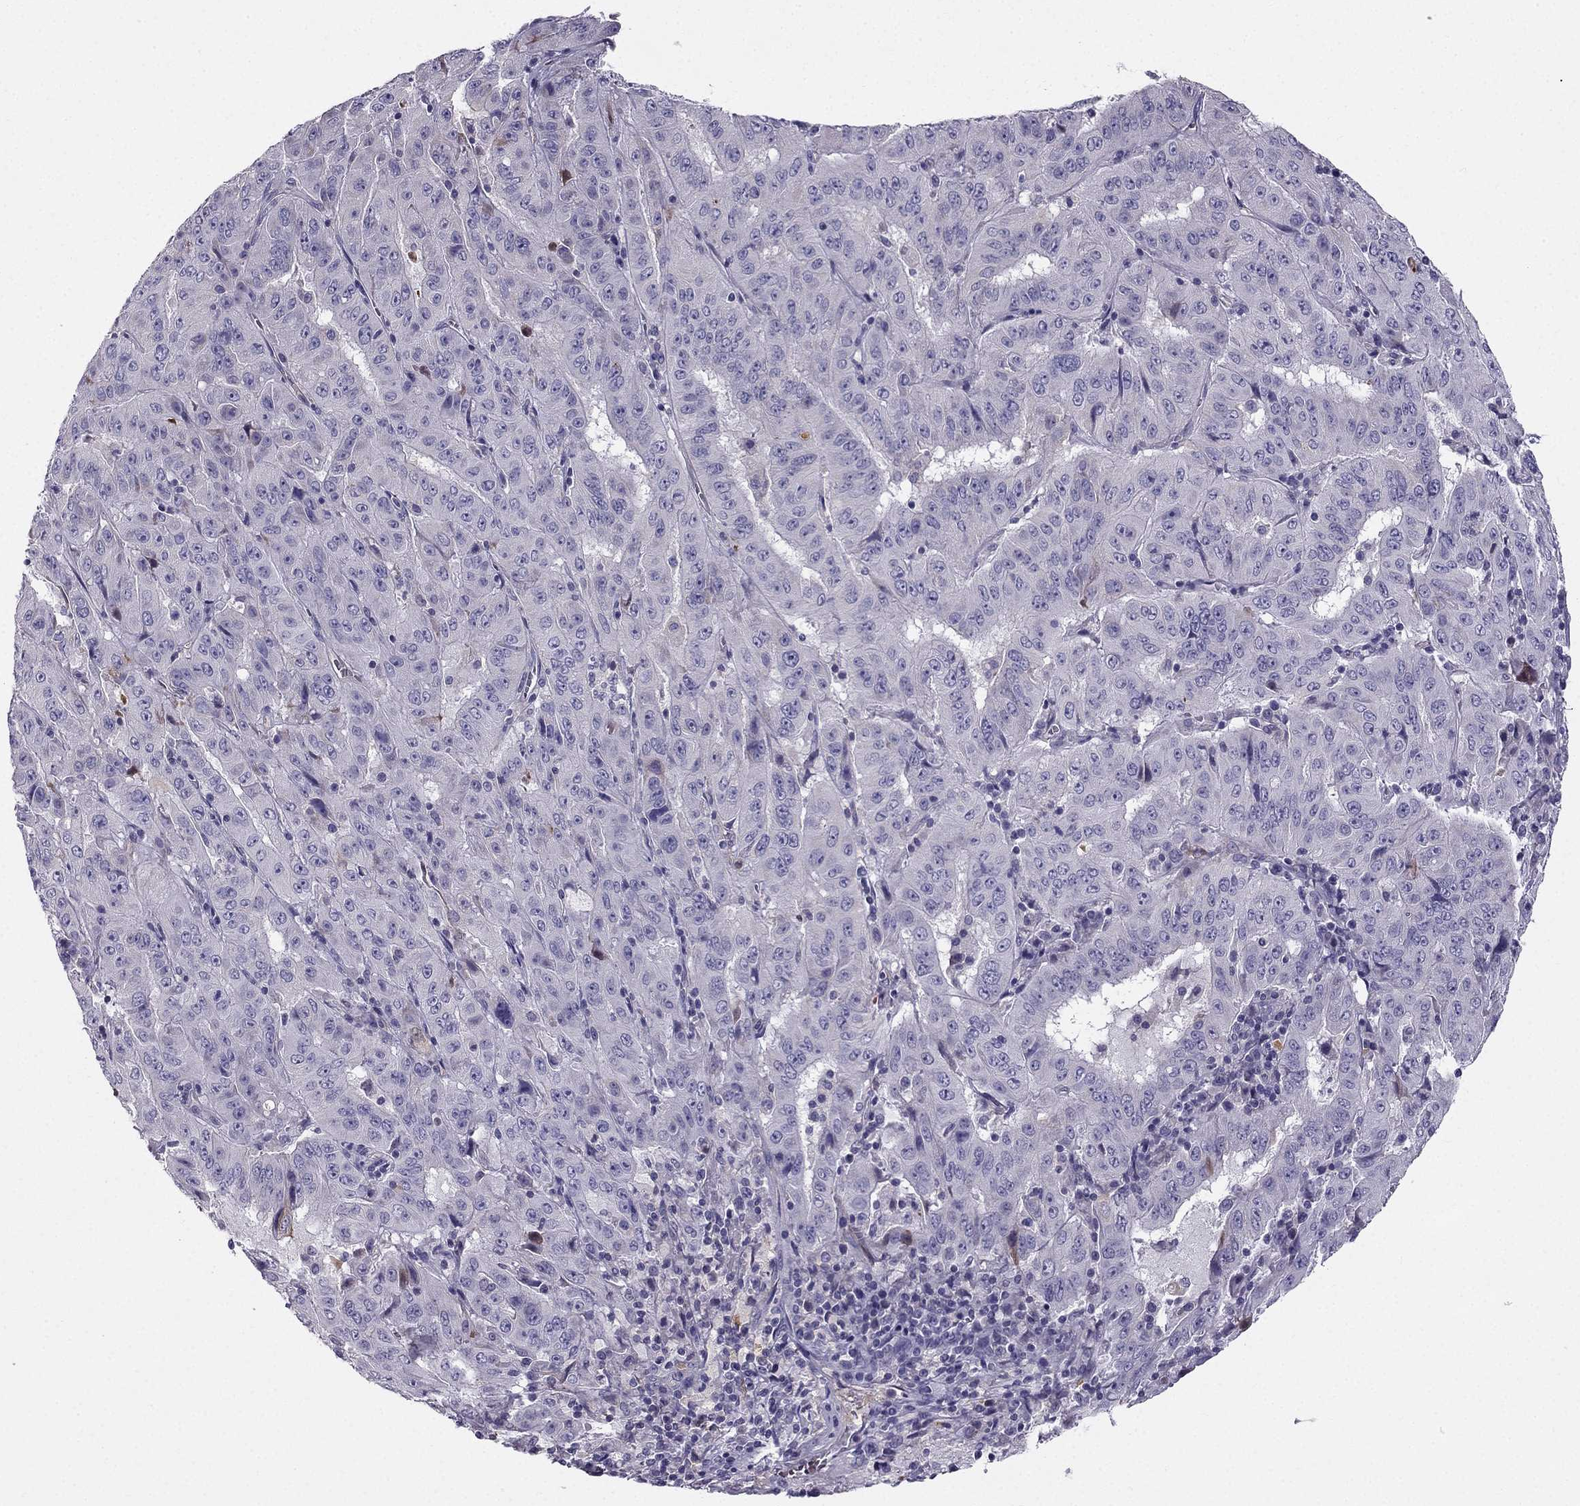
{"staining": {"intensity": "negative", "quantity": "none", "location": "none"}, "tissue": "pancreatic cancer", "cell_type": "Tumor cells", "image_type": "cancer", "snomed": [{"axis": "morphology", "description": "Adenocarcinoma, NOS"}, {"axis": "topography", "description": "Pancreas"}], "caption": "This is an immunohistochemistry image of pancreatic adenocarcinoma. There is no expression in tumor cells.", "gene": "SYT5", "patient": {"sex": "male", "age": 63}}